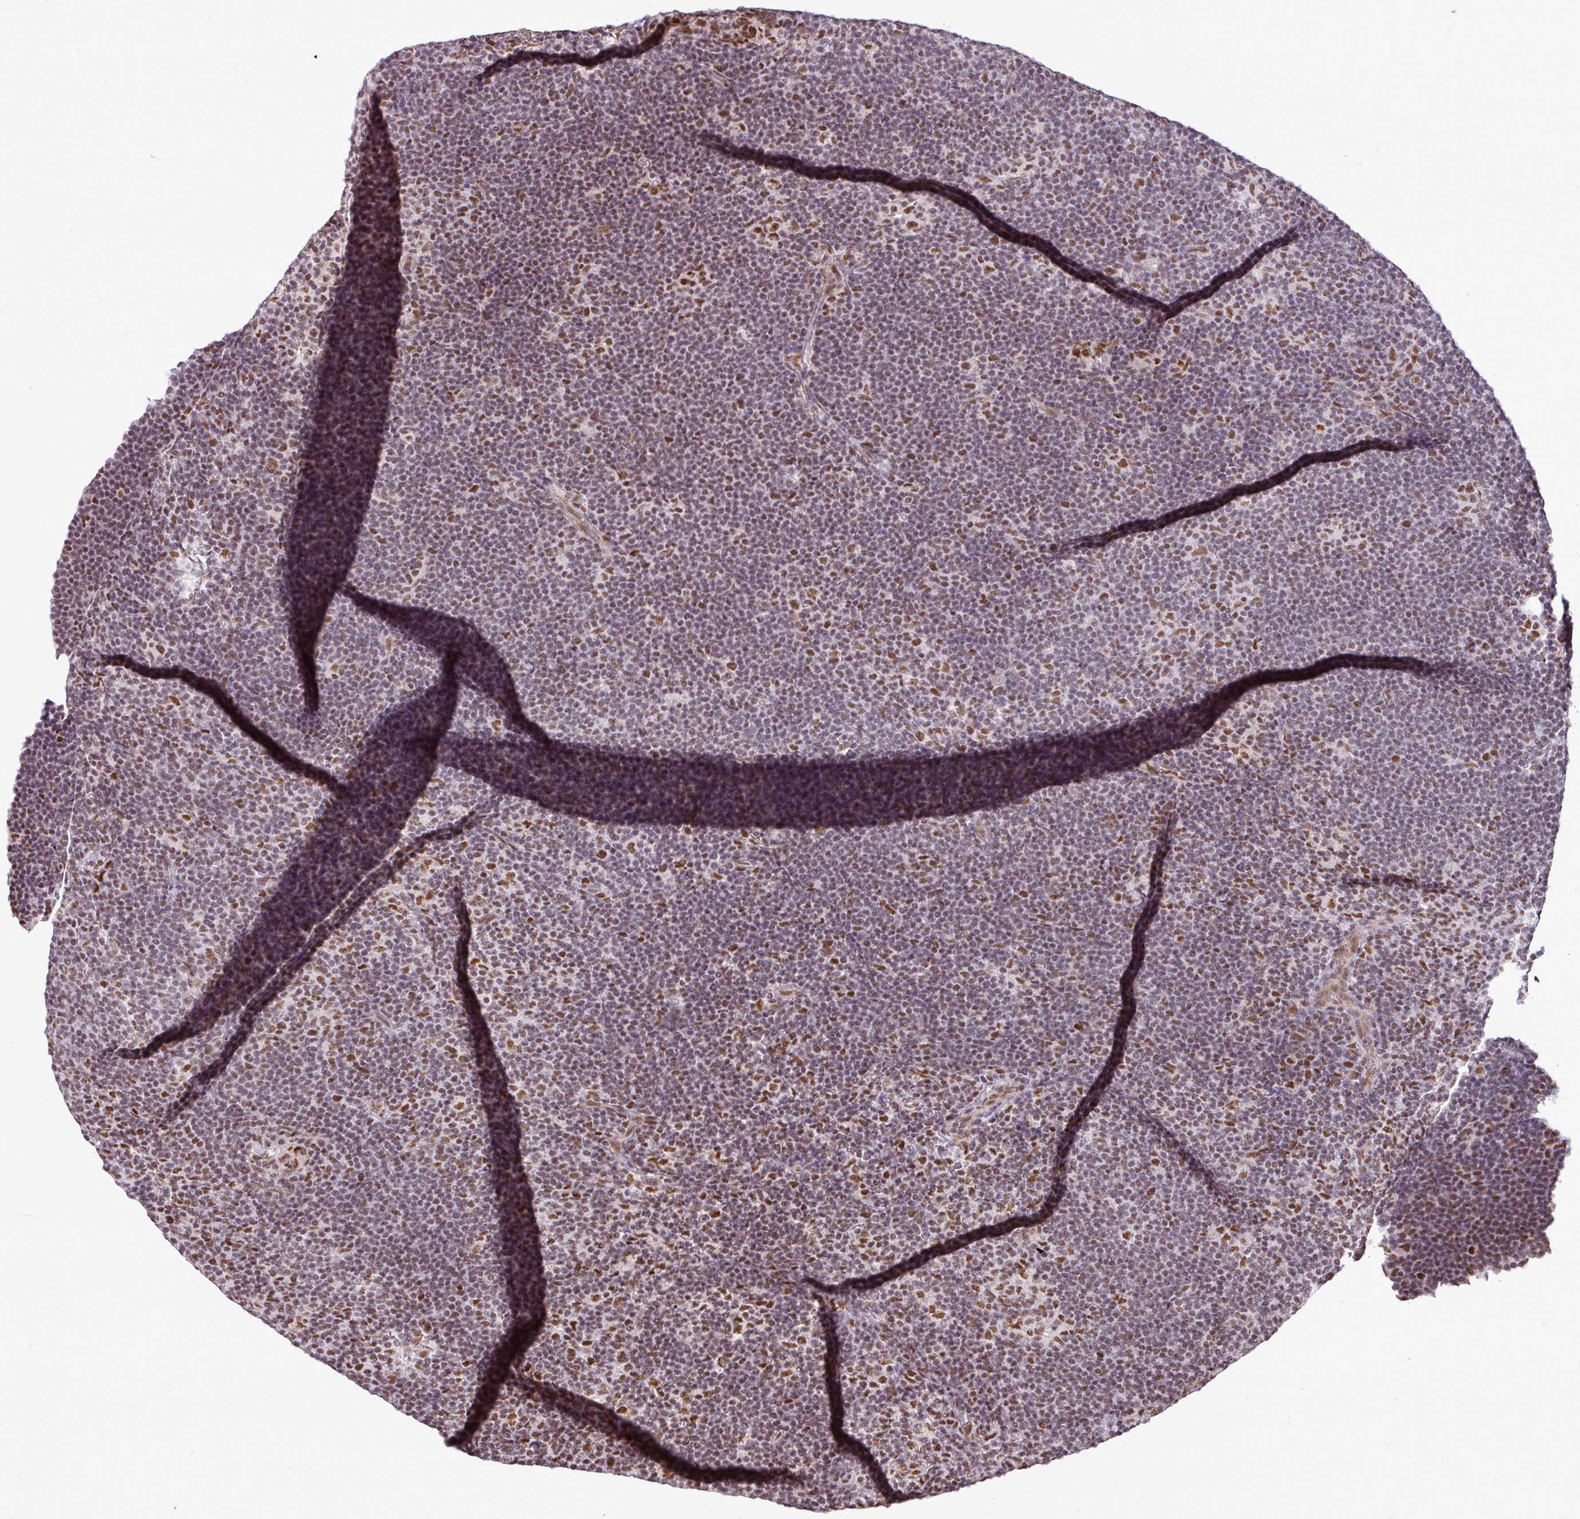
{"staining": {"intensity": "moderate", "quantity": ">75%", "location": "nuclear"}, "tissue": "lymphoma", "cell_type": "Tumor cells", "image_type": "cancer", "snomed": [{"axis": "morphology", "description": "Hodgkin's disease, NOS"}, {"axis": "topography", "description": "Lymph node"}], "caption": "The immunohistochemical stain shows moderate nuclear positivity in tumor cells of Hodgkin's disease tissue.", "gene": "PGAP4", "patient": {"sex": "female", "age": 57}}